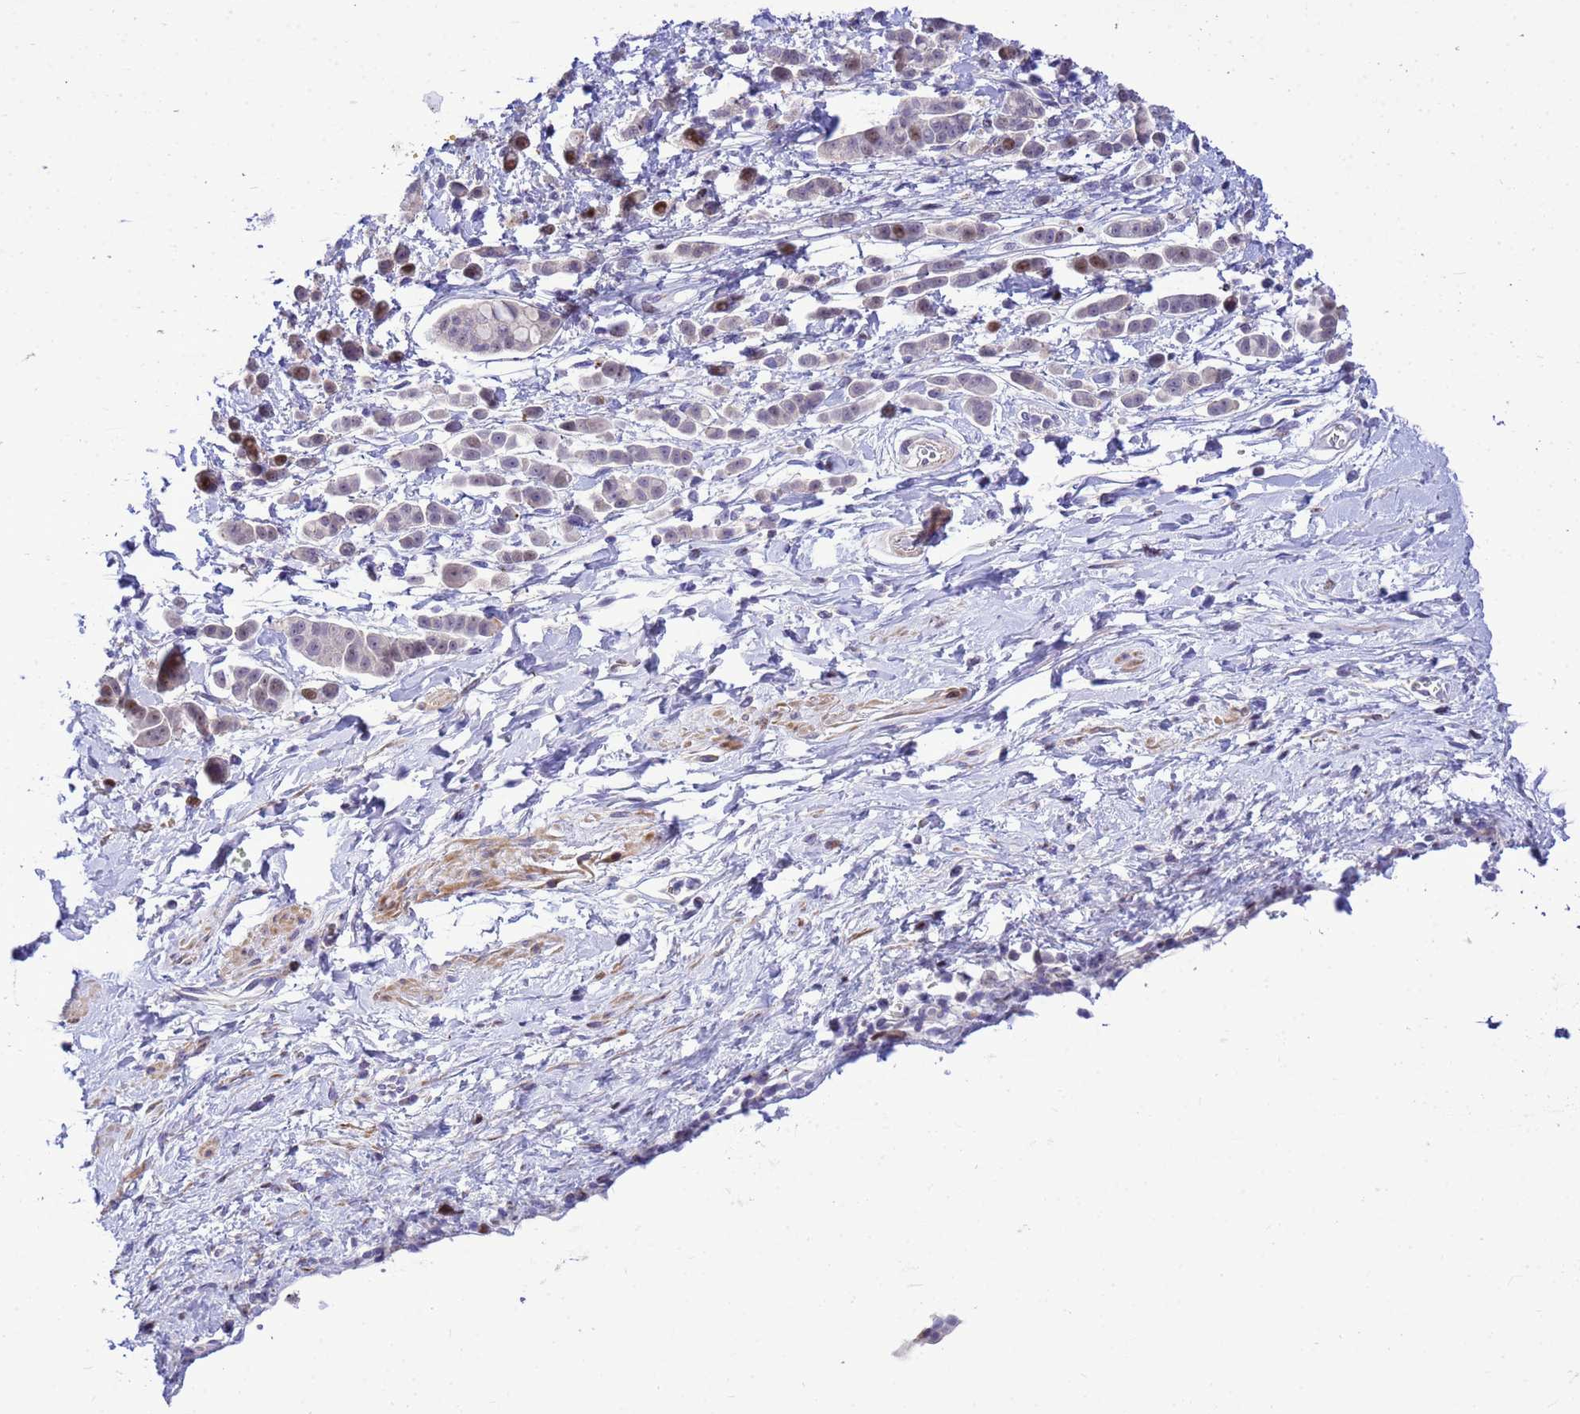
{"staining": {"intensity": "moderate", "quantity": "<25%", "location": "nuclear"}, "tissue": "pancreatic cancer", "cell_type": "Tumor cells", "image_type": "cancer", "snomed": [{"axis": "morphology", "description": "Normal tissue, NOS"}, {"axis": "morphology", "description": "Adenocarcinoma, NOS"}, {"axis": "topography", "description": "Pancreas"}], "caption": "Immunohistochemistry (DAB (3,3'-diaminobenzidine)) staining of adenocarcinoma (pancreatic) demonstrates moderate nuclear protein expression in about <25% of tumor cells.", "gene": "ADAMTS7", "patient": {"sex": "female", "age": 64}}